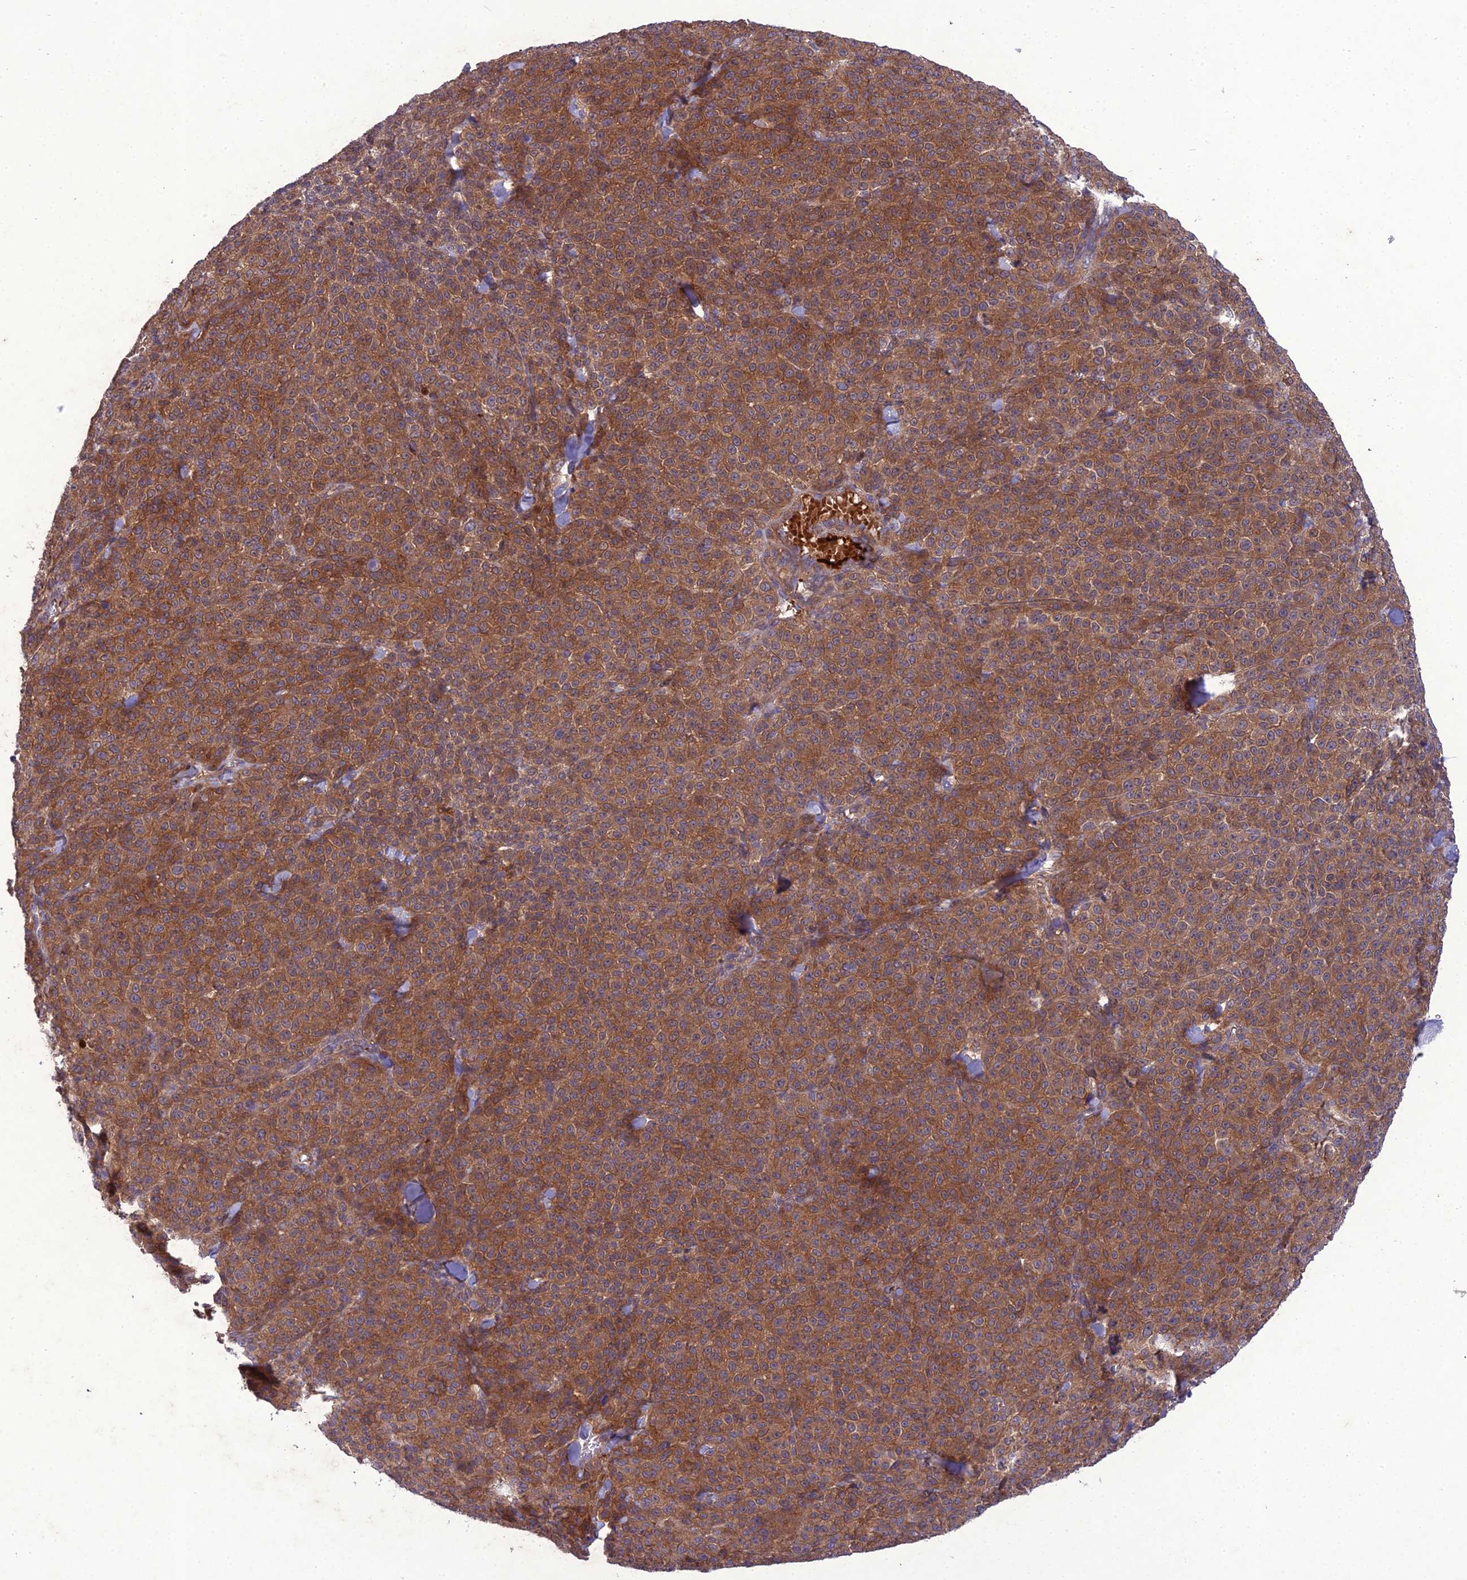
{"staining": {"intensity": "moderate", "quantity": ">75%", "location": "cytoplasmic/membranous"}, "tissue": "melanoma", "cell_type": "Tumor cells", "image_type": "cancer", "snomed": [{"axis": "morphology", "description": "Normal tissue, NOS"}, {"axis": "morphology", "description": "Malignant melanoma, NOS"}, {"axis": "topography", "description": "Skin"}], "caption": "Immunohistochemistry (IHC) staining of melanoma, which shows medium levels of moderate cytoplasmic/membranous expression in about >75% of tumor cells indicating moderate cytoplasmic/membranous protein positivity. The staining was performed using DAB (3,3'-diaminobenzidine) (brown) for protein detection and nuclei were counterstained in hematoxylin (blue).", "gene": "GDF6", "patient": {"sex": "female", "age": 34}}